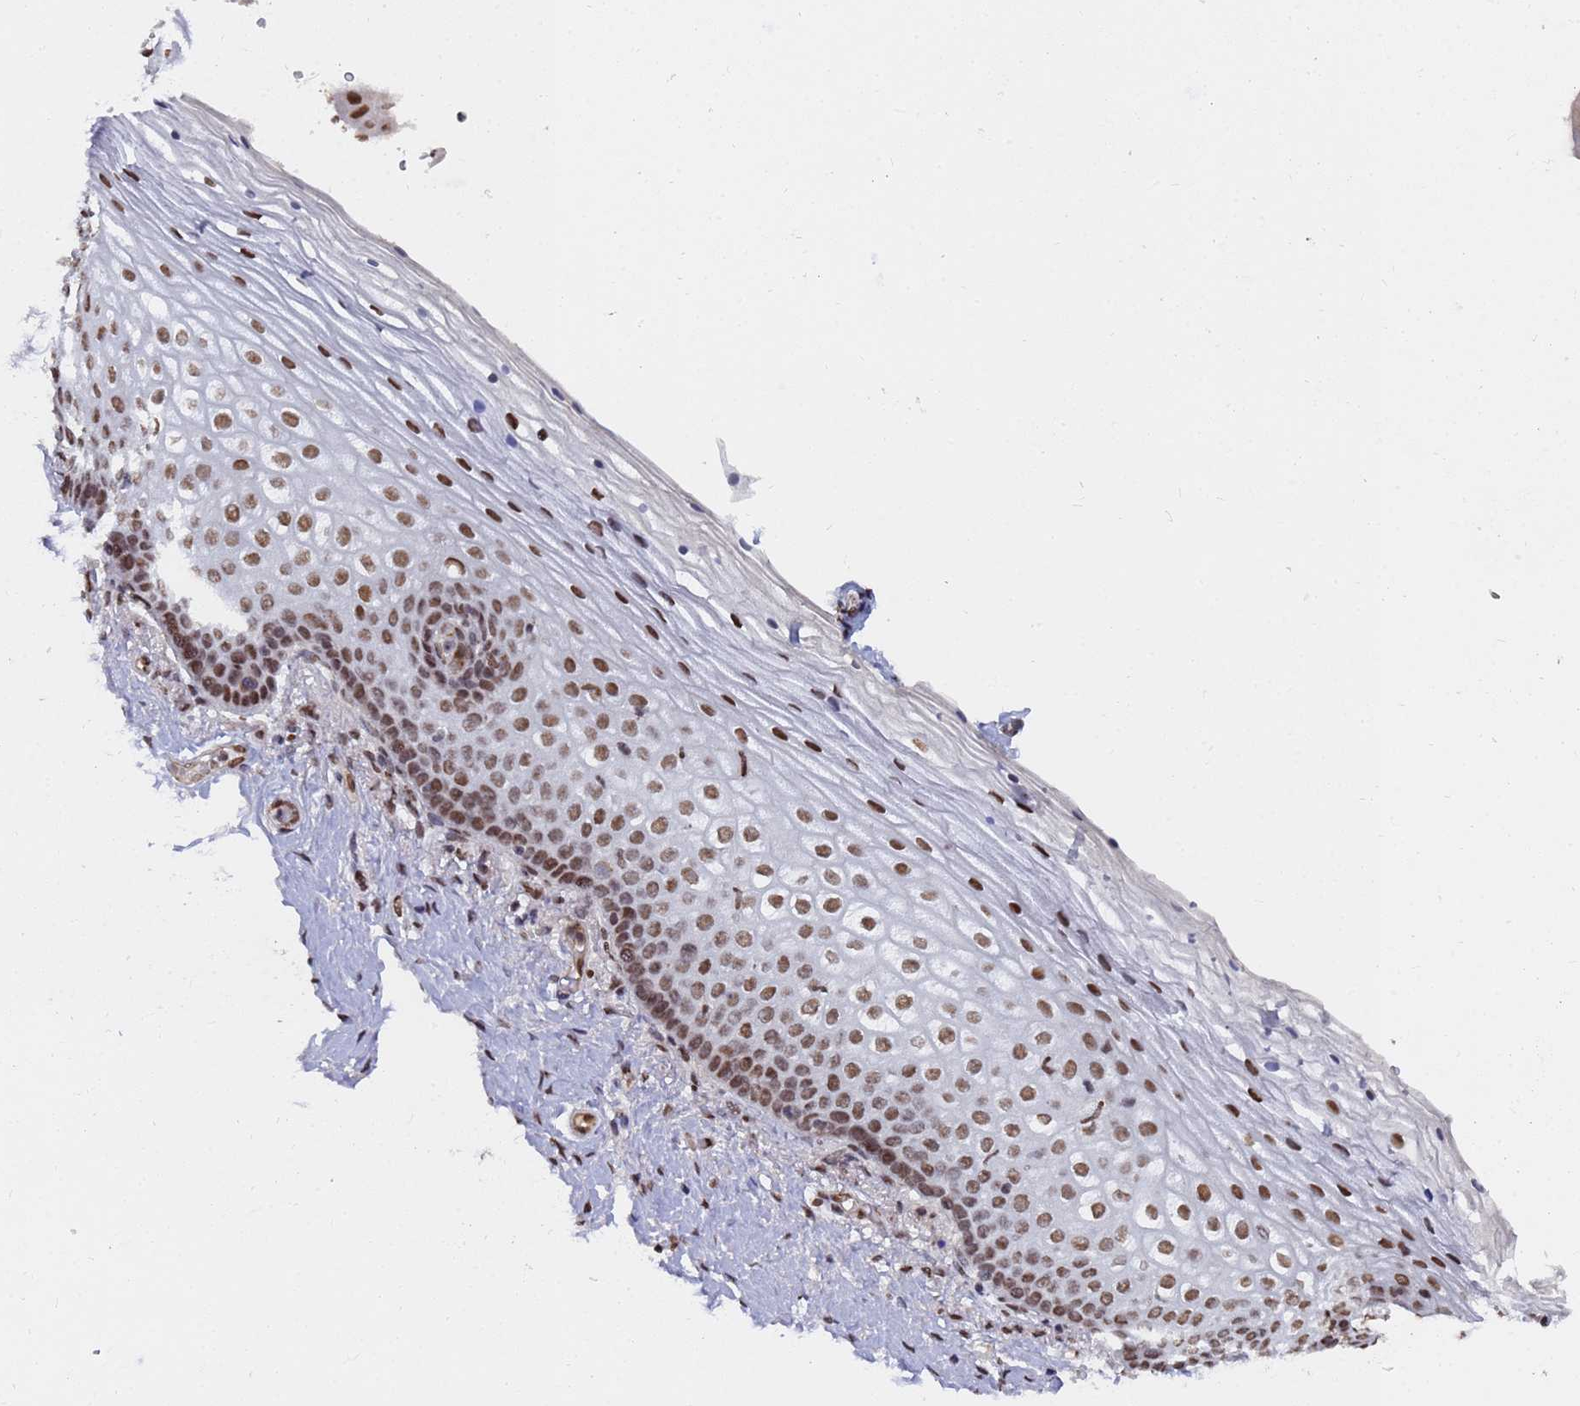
{"staining": {"intensity": "strong", "quantity": ">75%", "location": "nuclear"}, "tissue": "vagina", "cell_type": "Squamous epithelial cells", "image_type": "normal", "snomed": [{"axis": "morphology", "description": "Normal tissue, NOS"}, {"axis": "topography", "description": "Vagina"}], "caption": "Immunohistochemistry (IHC) of normal vagina demonstrates high levels of strong nuclear expression in approximately >75% of squamous epithelial cells. The staining was performed using DAB (3,3'-diaminobenzidine) to visualize the protein expression in brown, while the nuclei were stained in blue with hematoxylin (Magnification: 20x).", "gene": "RAVER2", "patient": {"sex": "female", "age": 60}}